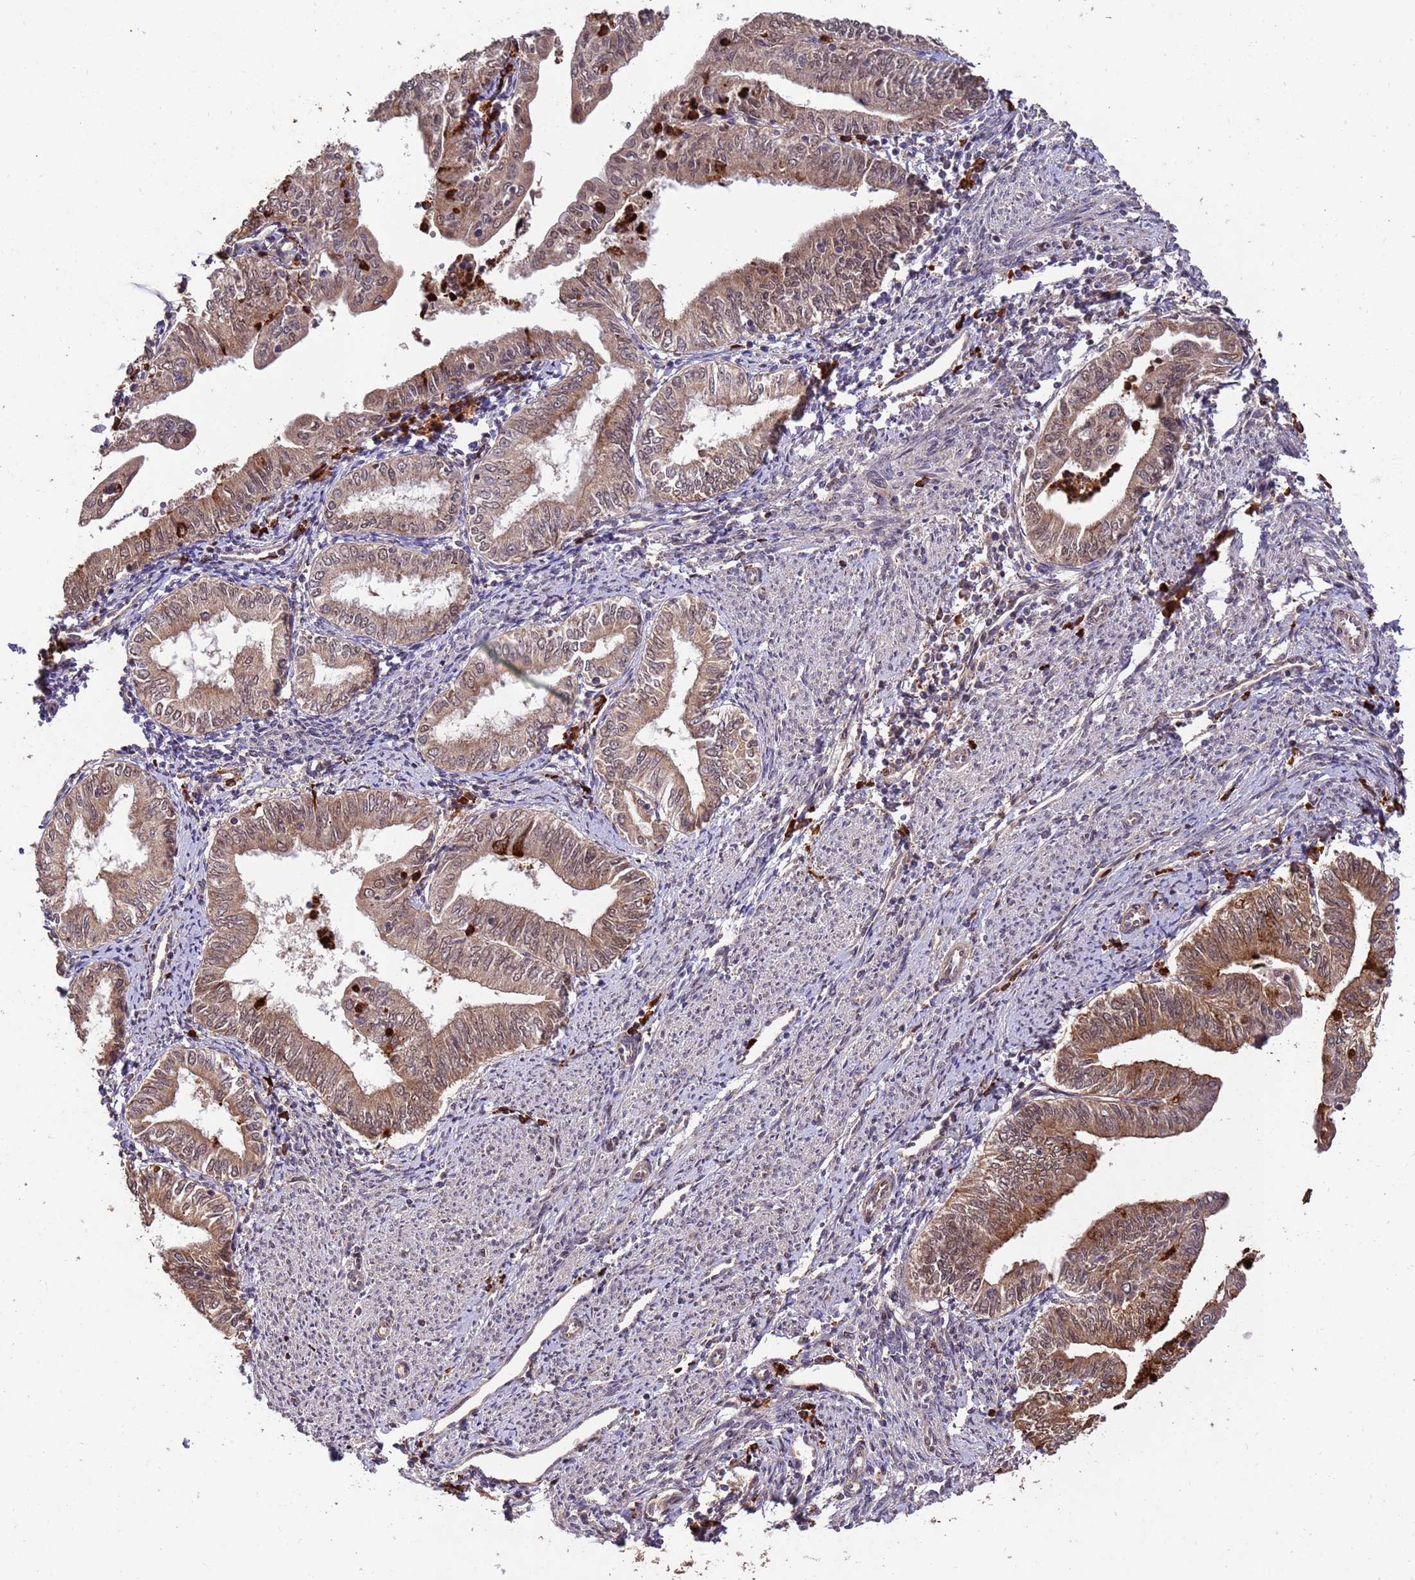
{"staining": {"intensity": "moderate", "quantity": ">75%", "location": "cytoplasmic/membranous,nuclear"}, "tissue": "endometrial cancer", "cell_type": "Tumor cells", "image_type": "cancer", "snomed": [{"axis": "morphology", "description": "Adenocarcinoma, NOS"}, {"axis": "topography", "description": "Endometrium"}], "caption": "Immunohistochemical staining of human endometrial adenocarcinoma shows medium levels of moderate cytoplasmic/membranous and nuclear protein expression in about >75% of tumor cells.", "gene": "ZNF619", "patient": {"sex": "female", "age": 66}}